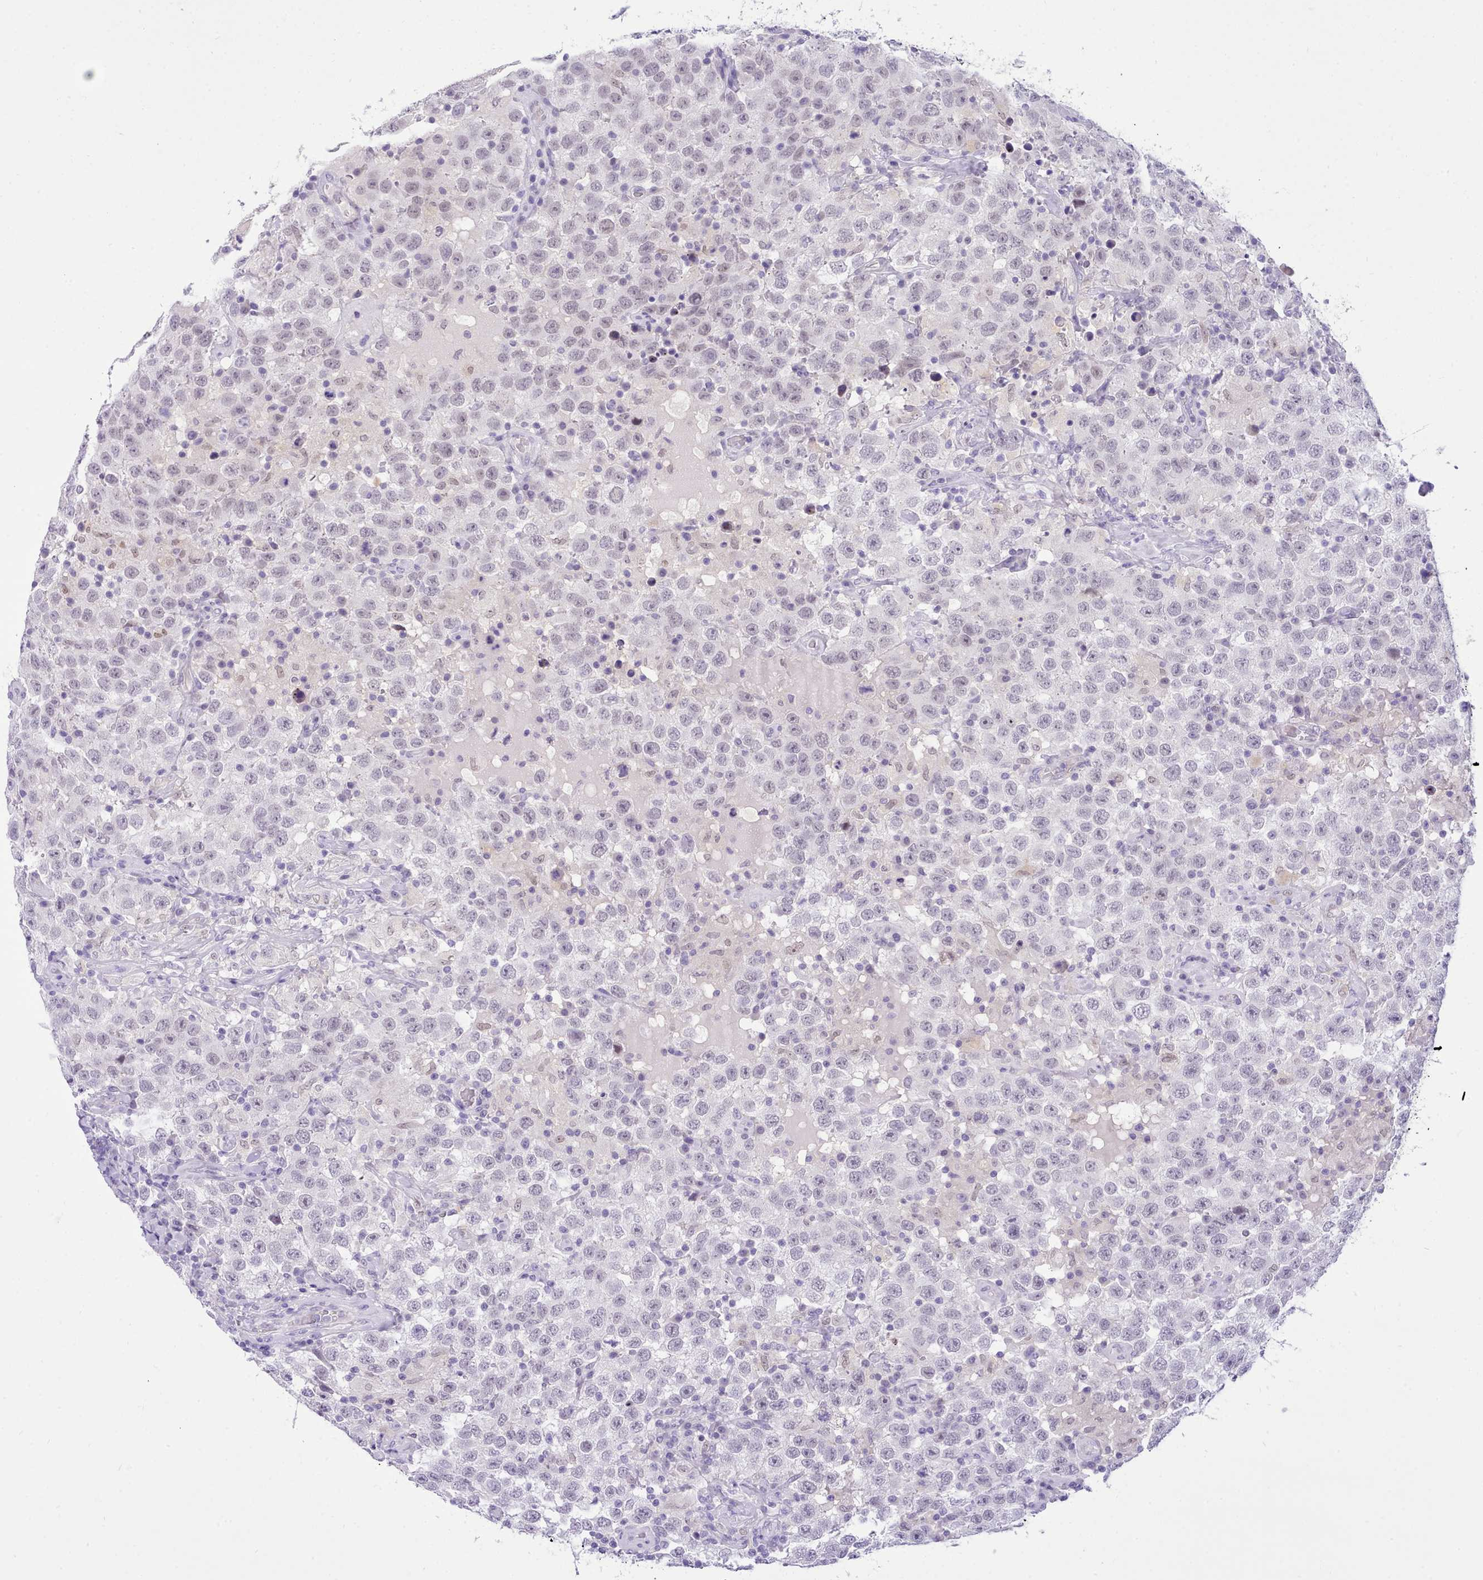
{"staining": {"intensity": "negative", "quantity": "none", "location": "none"}, "tissue": "testis cancer", "cell_type": "Tumor cells", "image_type": "cancer", "snomed": [{"axis": "morphology", "description": "Seminoma, NOS"}, {"axis": "topography", "description": "Testis"}], "caption": "This is an immunohistochemistry photomicrograph of testis cancer. There is no staining in tumor cells.", "gene": "LRRC37A", "patient": {"sex": "male", "age": 41}}